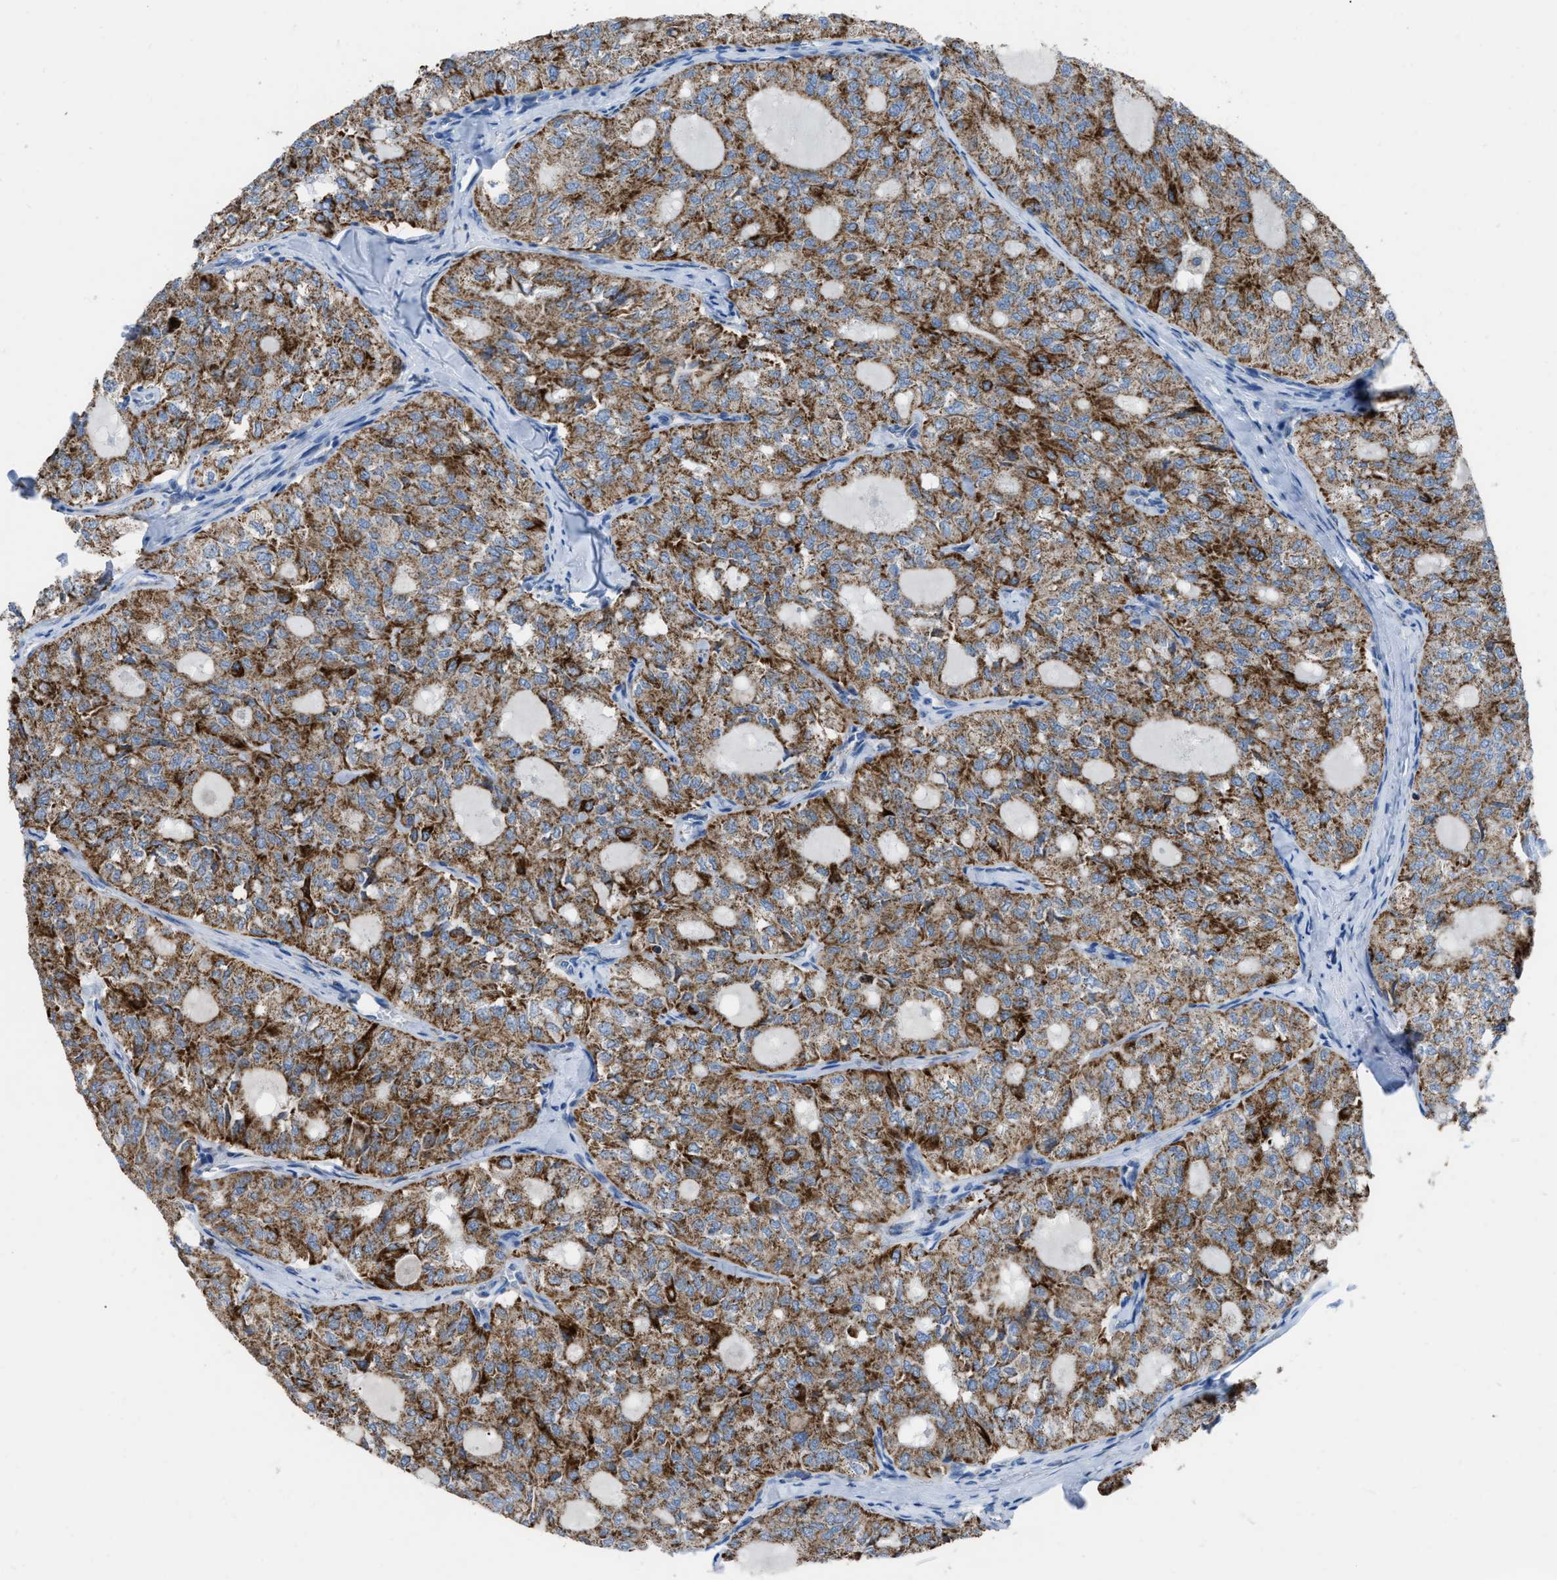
{"staining": {"intensity": "strong", "quantity": ">75%", "location": "cytoplasmic/membranous"}, "tissue": "thyroid cancer", "cell_type": "Tumor cells", "image_type": "cancer", "snomed": [{"axis": "morphology", "description": "Follicular adenoma carcinoma, NOS"}, {"axis": "topography", "description": "Thyroid gland"}], "caption": "Protein staining of thyroid cancer tissue exhibits strong cytoplasmic/membranous expression in about >75% of tumor cells.", "gene": "ETFB", "patient": {"sex": "male", "age": 75}}